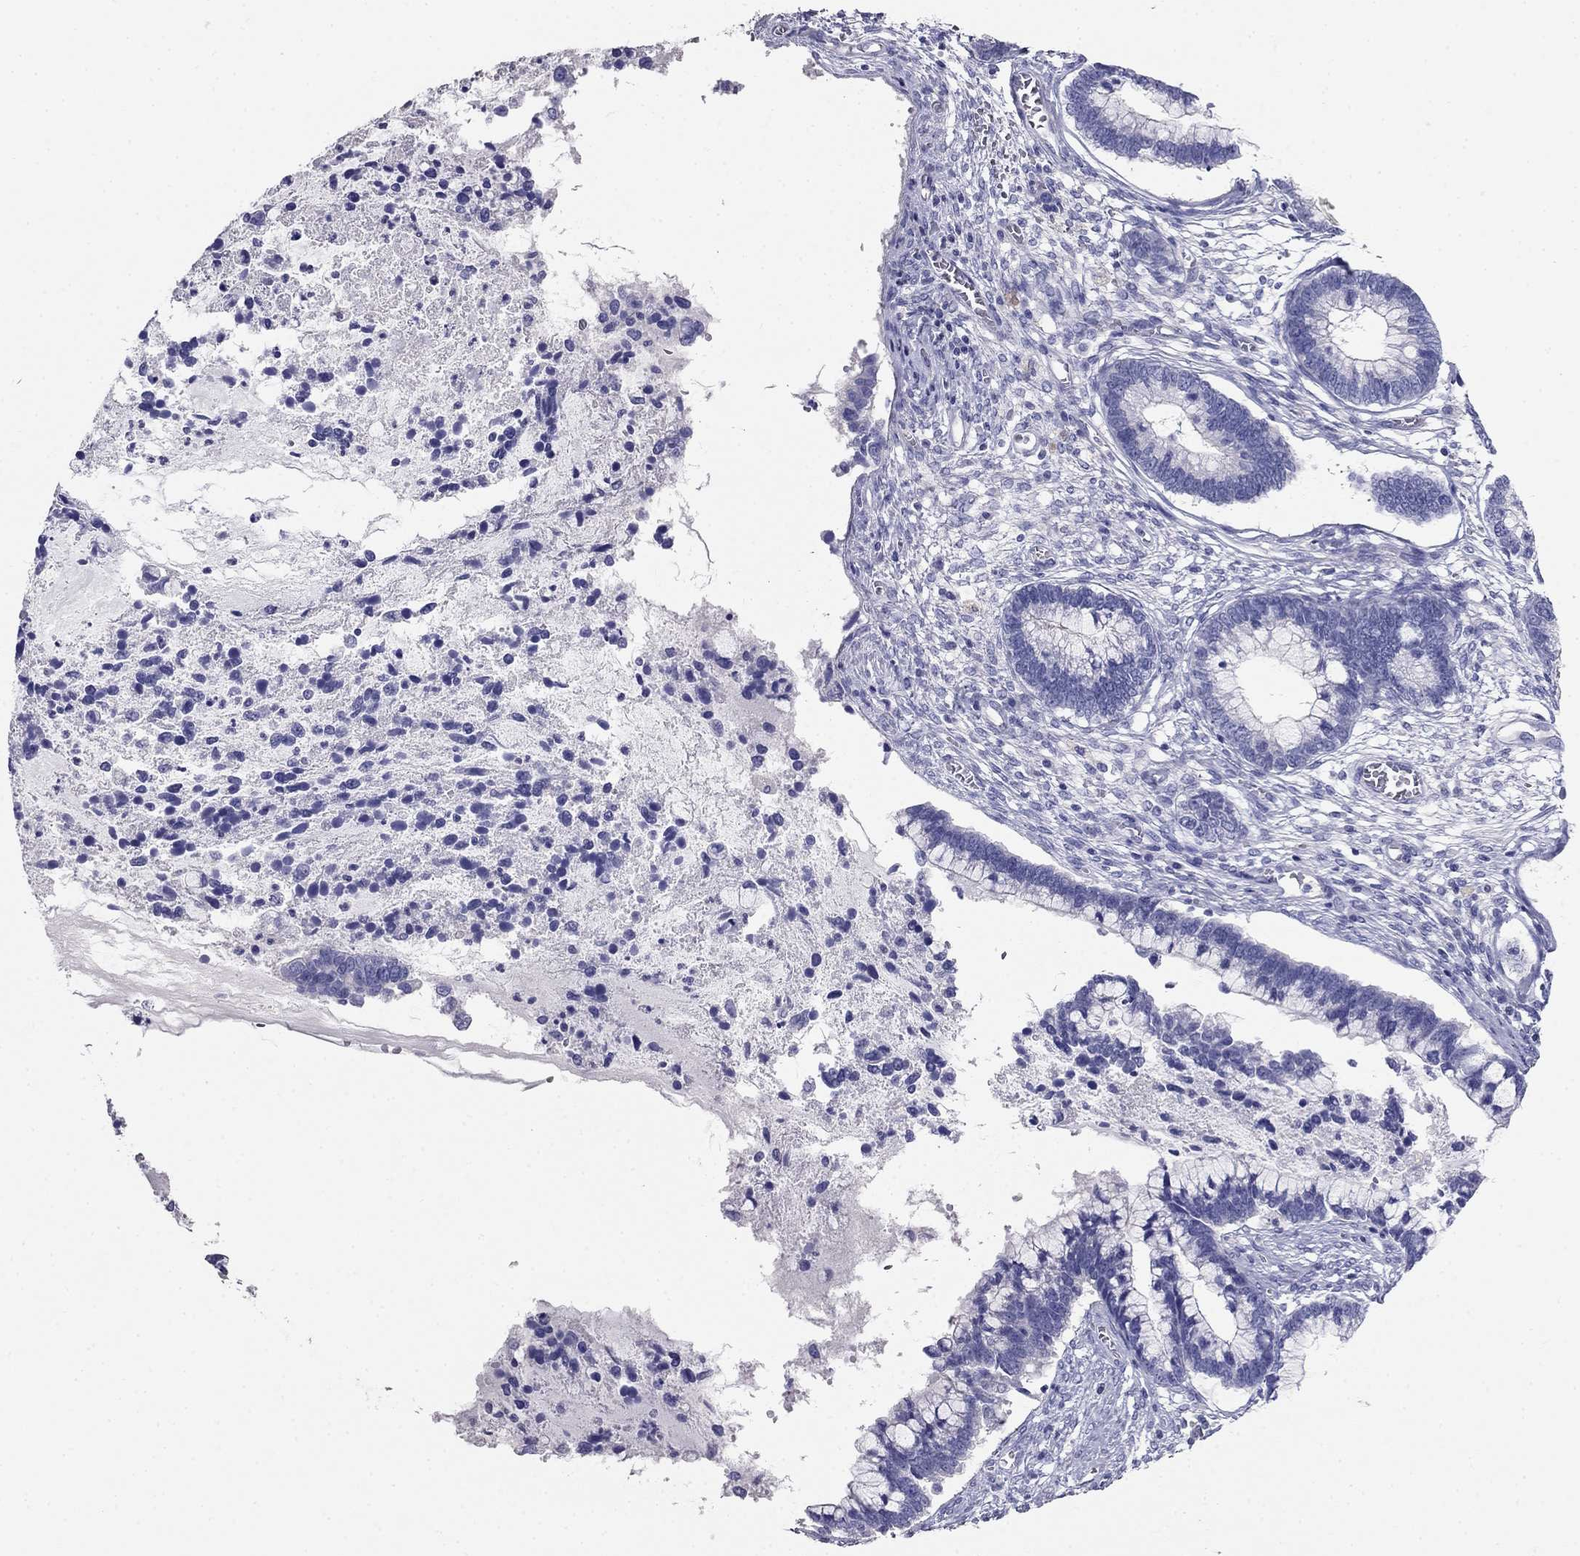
{"staining": {"intensity": "negative", "quantity": "none", "location": "none"}, "tissue": "cervical cancer", "cell_type": "Tumor cells", "image_type": "cancer", "snomed": [{"axis": "morphology", "description": "Adenocarcinoma, NOS"}, {"axis": "topography", "description": "Cervix"}], "caption": "High power microscopy micrograph of an IHC photomicrograph of cervical adenocarcinoma, revealing no significant expression in tumor cells.", "gene": "LY6H", "patient": {"sex": "female", "age": 44}}